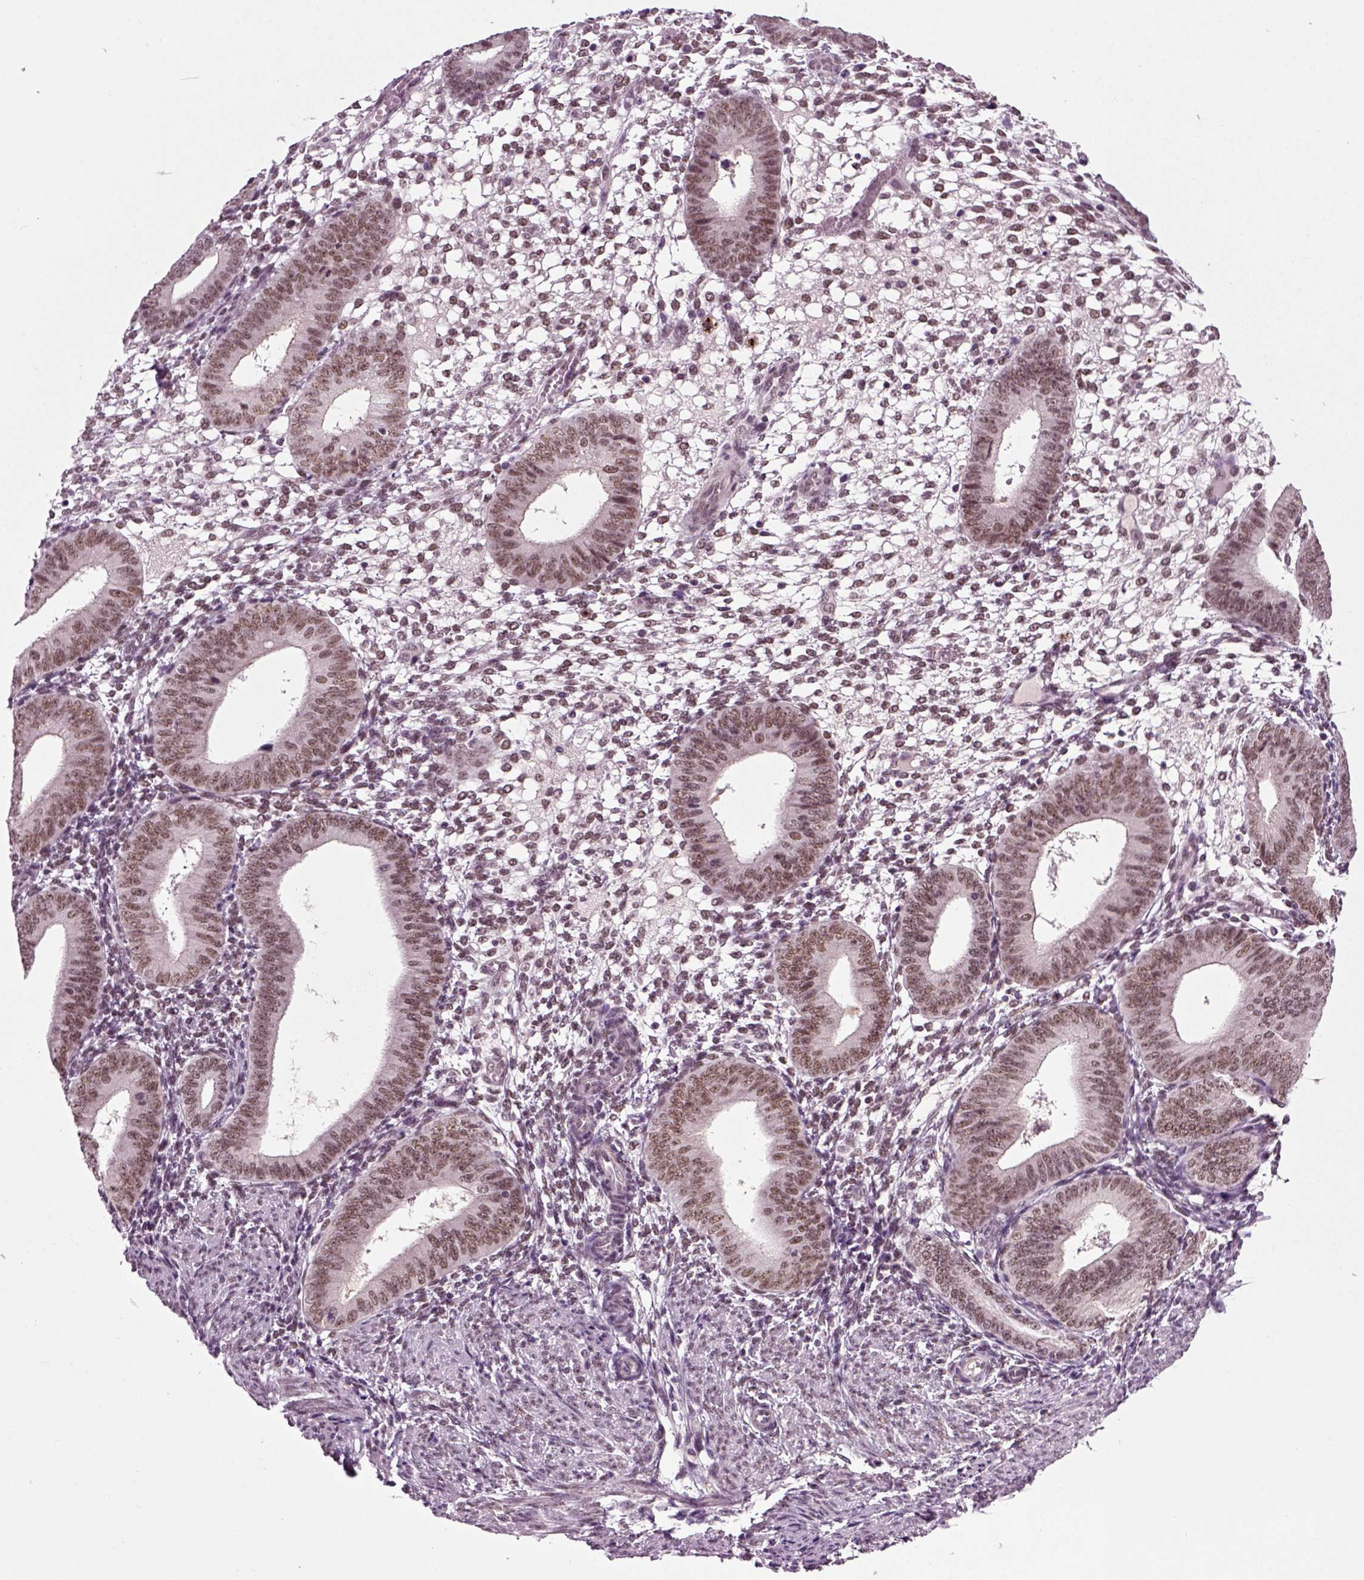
{"staining": {"intensity": "moderate", "quantity": "25%-75%", "location": "nuclear"}, "tissue": "endometrium", "cell_type": "Cells in endometrial stroma", "image_type": "normal", "snomed": [{"axis": "morphology", "description": "Normal tissue, NOS"}, {"axis": "topography", "description": "Endometrium"}], "caption": "A high-resolution micrograph shows IHC staining of unremarkable endometrium, which displays moderate nuclear expression in about 25%-75% of cells in endometrial stroma.", "gene": "RCOR3", "patient": {"sex": "female", "age": 39}}